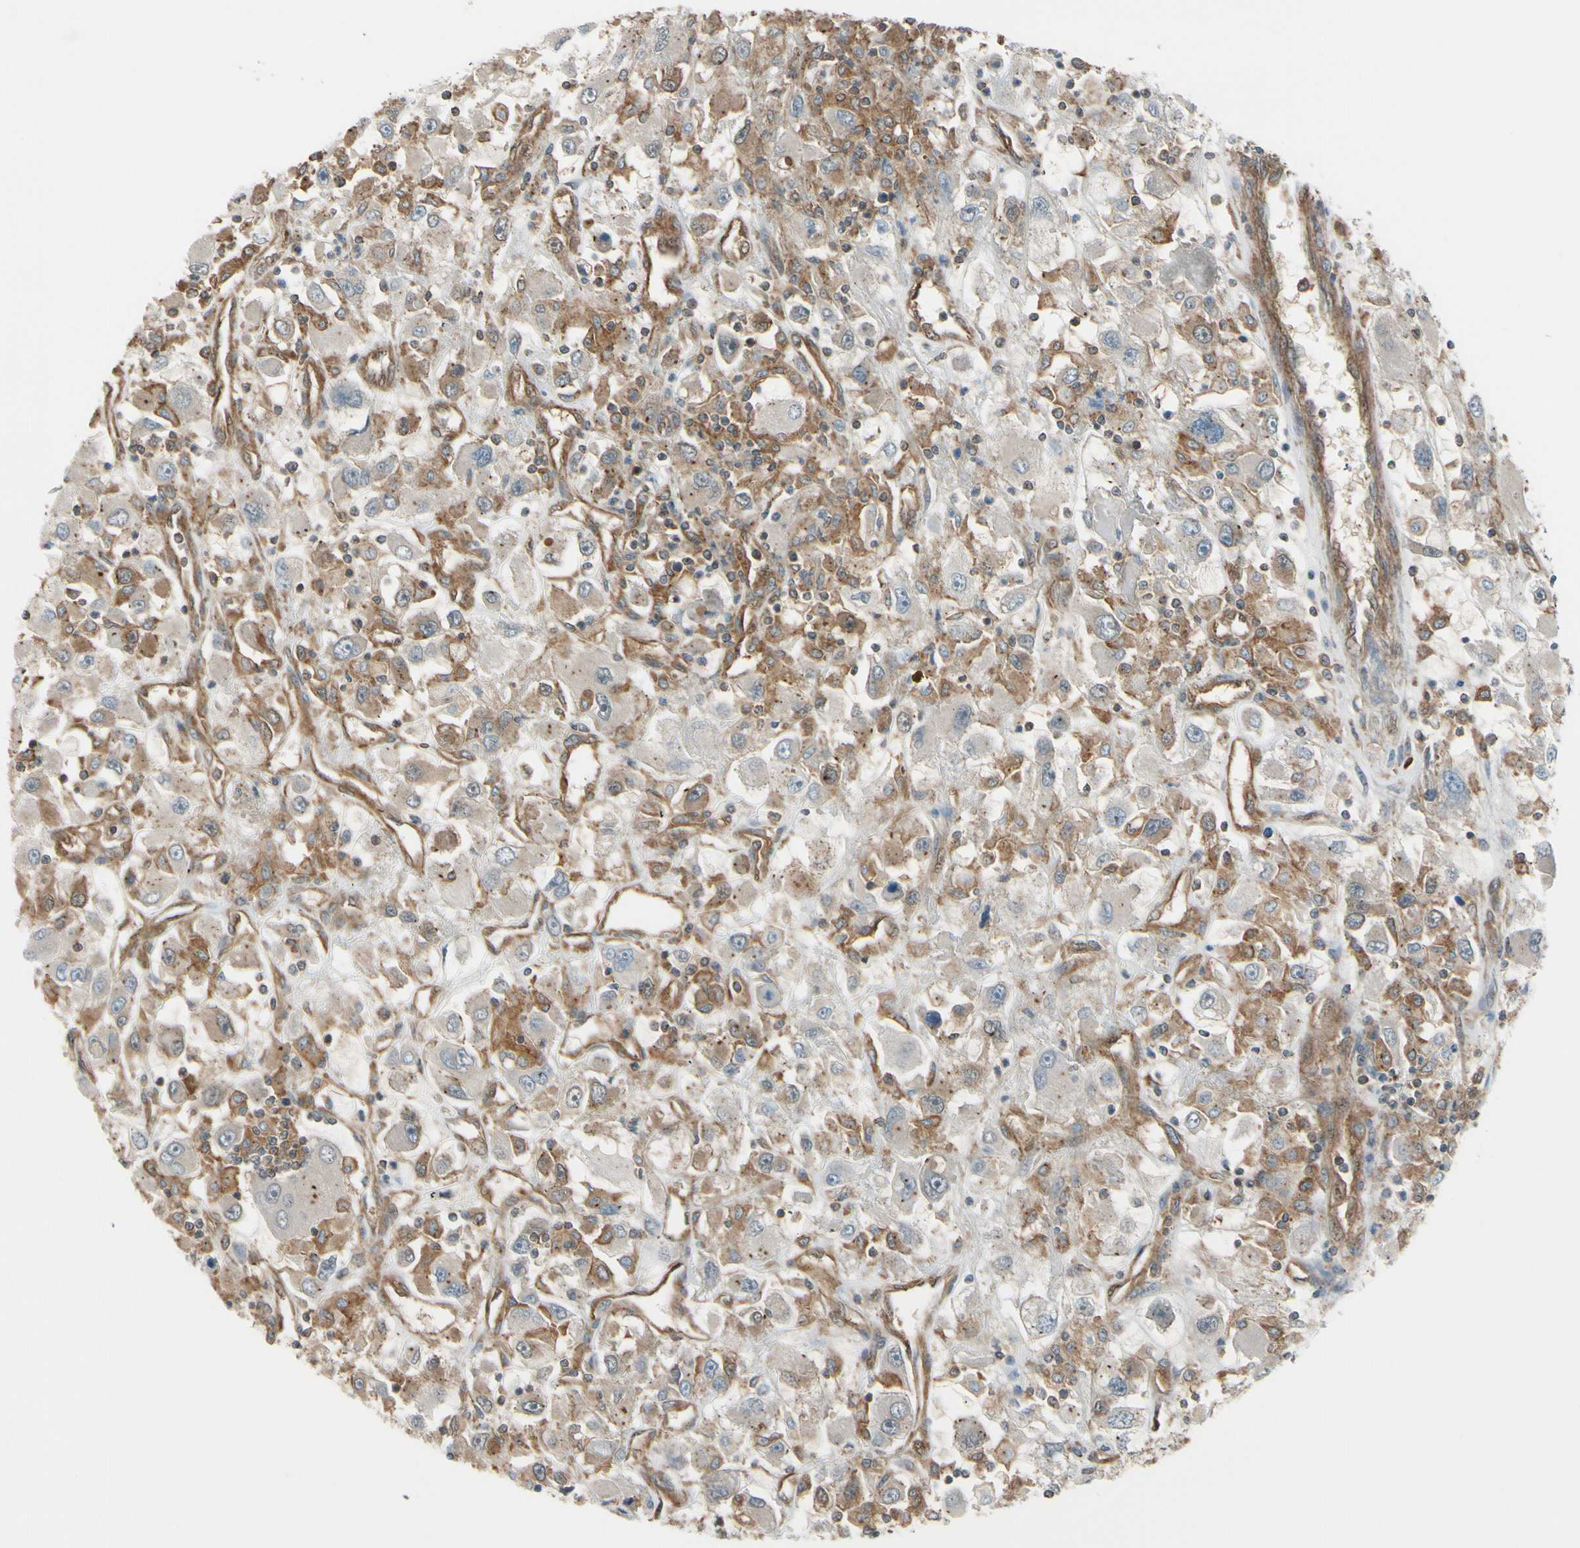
{"staining": {"intensity": "moderate", "quantity": "25%-75%", "location": "cytoplasmic/membranous"}, "tissue": "renal cancer", "cell_type": "Tumor cells", "image_type": "cancer", "snomed": [{"axis": "morphology", "description": "Adenocarcinoma, NOS"}, {"axis": "topography", "description": "Kidney"}], "caption": "The histopathology image displays immunohistochemical staining of renal adenocarcinoma. There is moderate cytoplasmic/membranous positivity is identified in about 25%-75% of tumor cells.", "gene": "EPS15", "patient": {"sex": "female", "age": 52}}